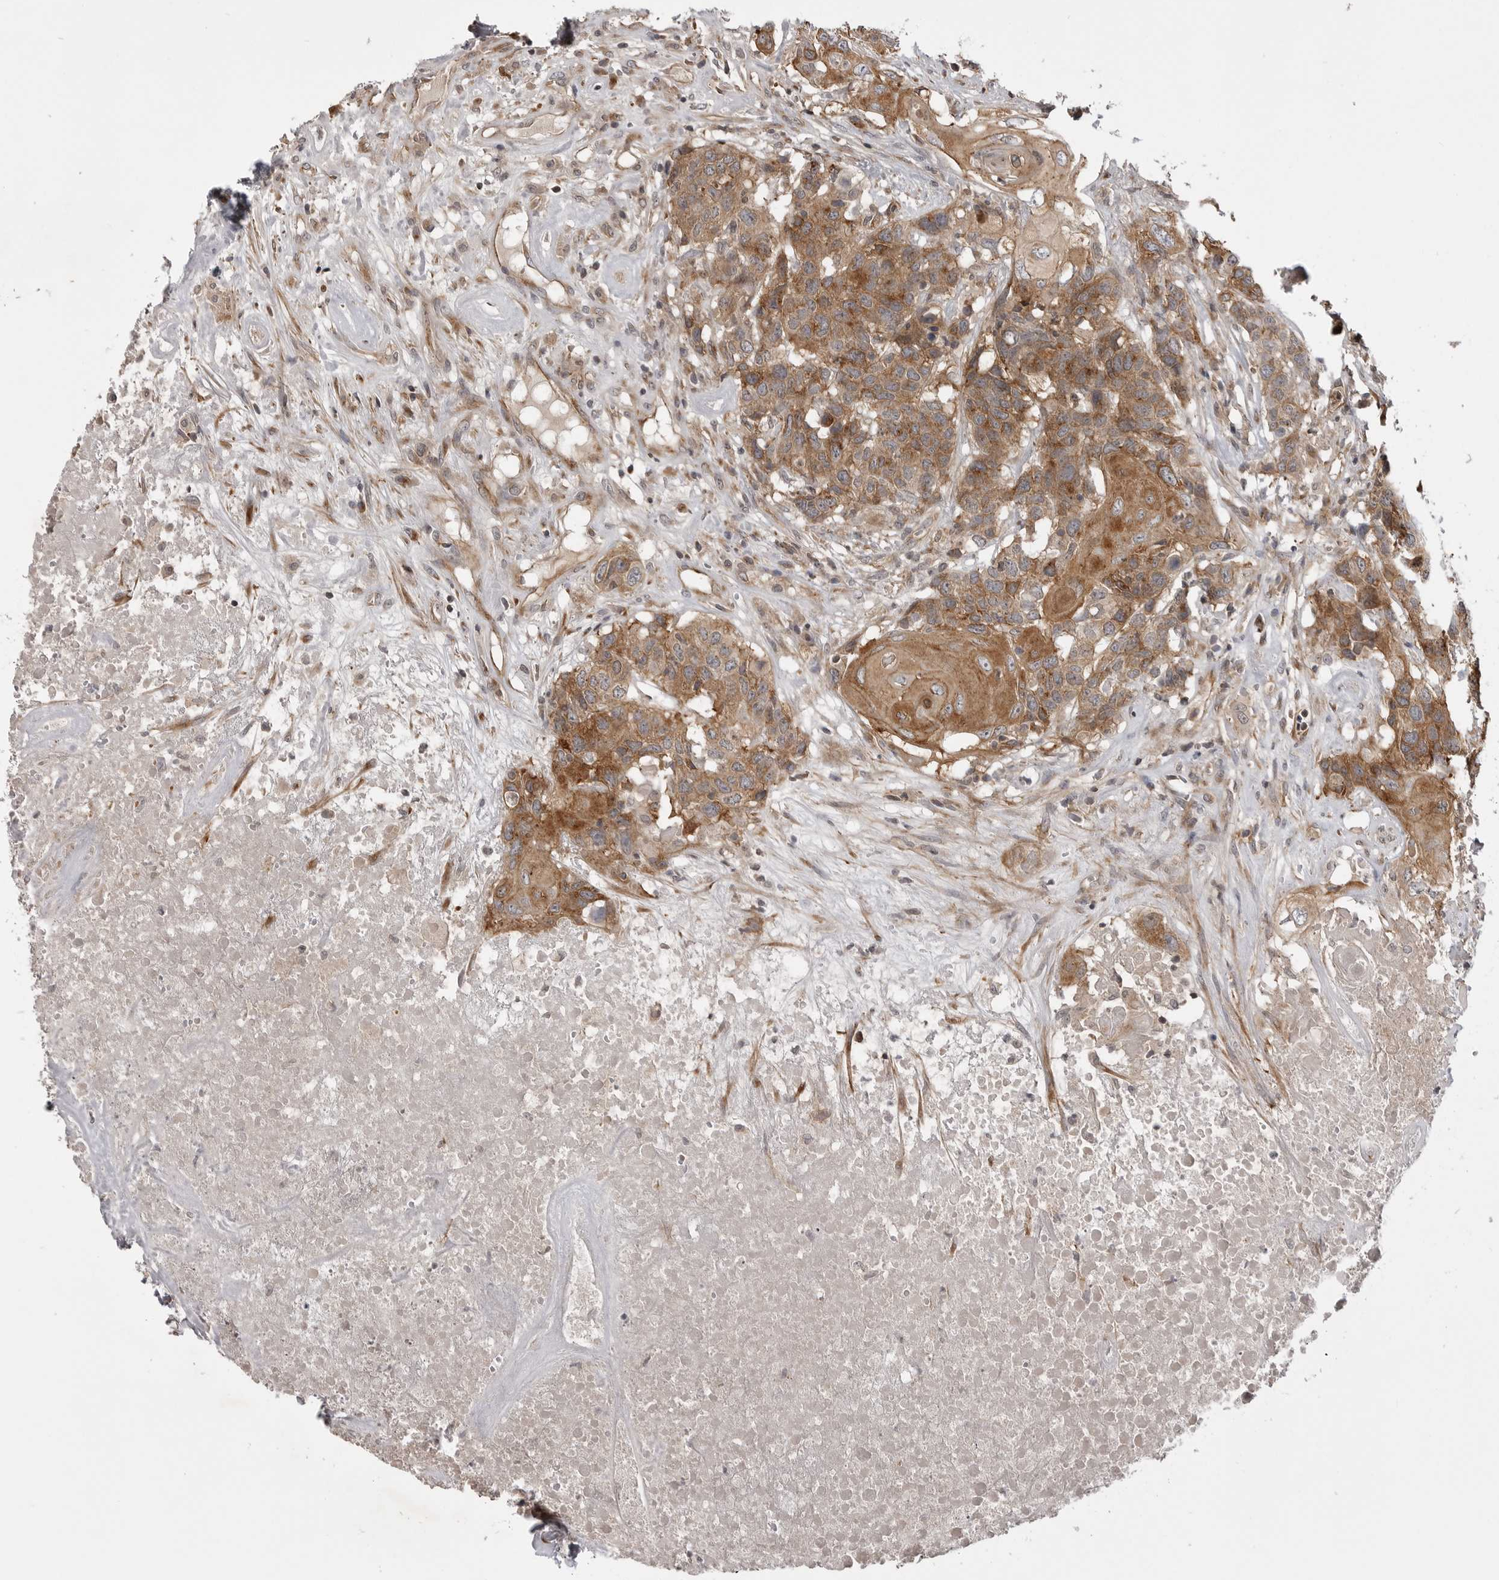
{"staining": {"intensity": "moderate", "quantity": ">75%", "location": "cytoplasmic/membranous"}, "tissue": "head and neck cancer", "cell_type": "Tumor cells", "image_type": "cancer", "snomed": [{"axis": "morphology", "description": "Squamous cell carcinoma, NOS"}, {"axis": "topography", "description": "Head-Neck"}], "caption": "Protein staining by IHC reveals moderate cytoplasmic/membranous positivity in approximately >75% of tumor cells in head and neck squamous cell carcinoma.", "gene": "LRRC45", "patient": {"sex": "male", "age": 66}}